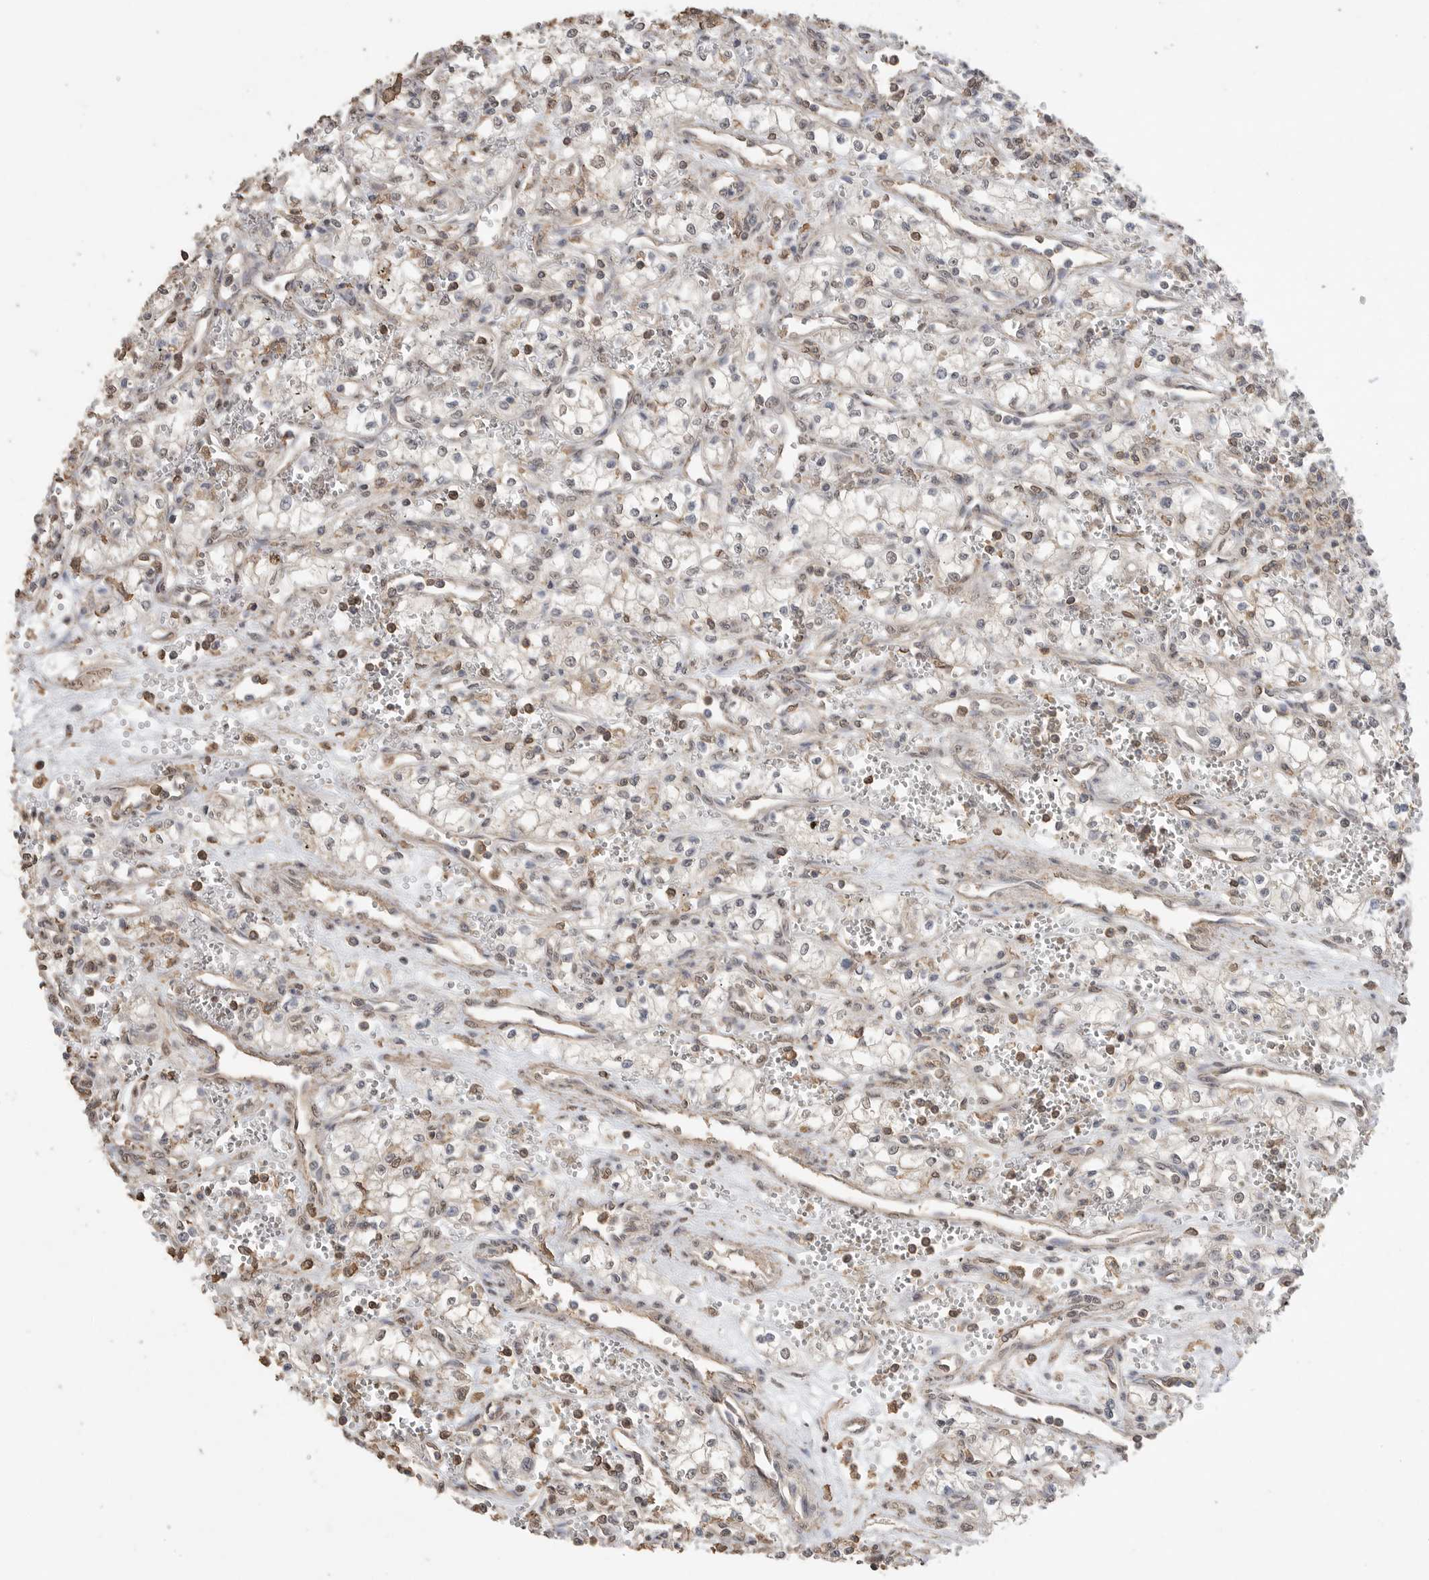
{"staining": {"intensity": "negative", "quantity": "none", "location": "none"}, "tissue": "renal cancer", "cell_type": "Tumor cells", "image_type": "cancer", "snomed": [{"axis": "morphology", "description": "Adenocarcinoma, NOS"}, {"axis": "topography", "description": "Kidney"}], "caption": "High power microscopy photomicrograph of an IHC photomicrograph of renal cancer, revealing no significant positivity in tumor cells.", "gene": "MAP2K1", "patient": {"sex": "male", "age": 59}}